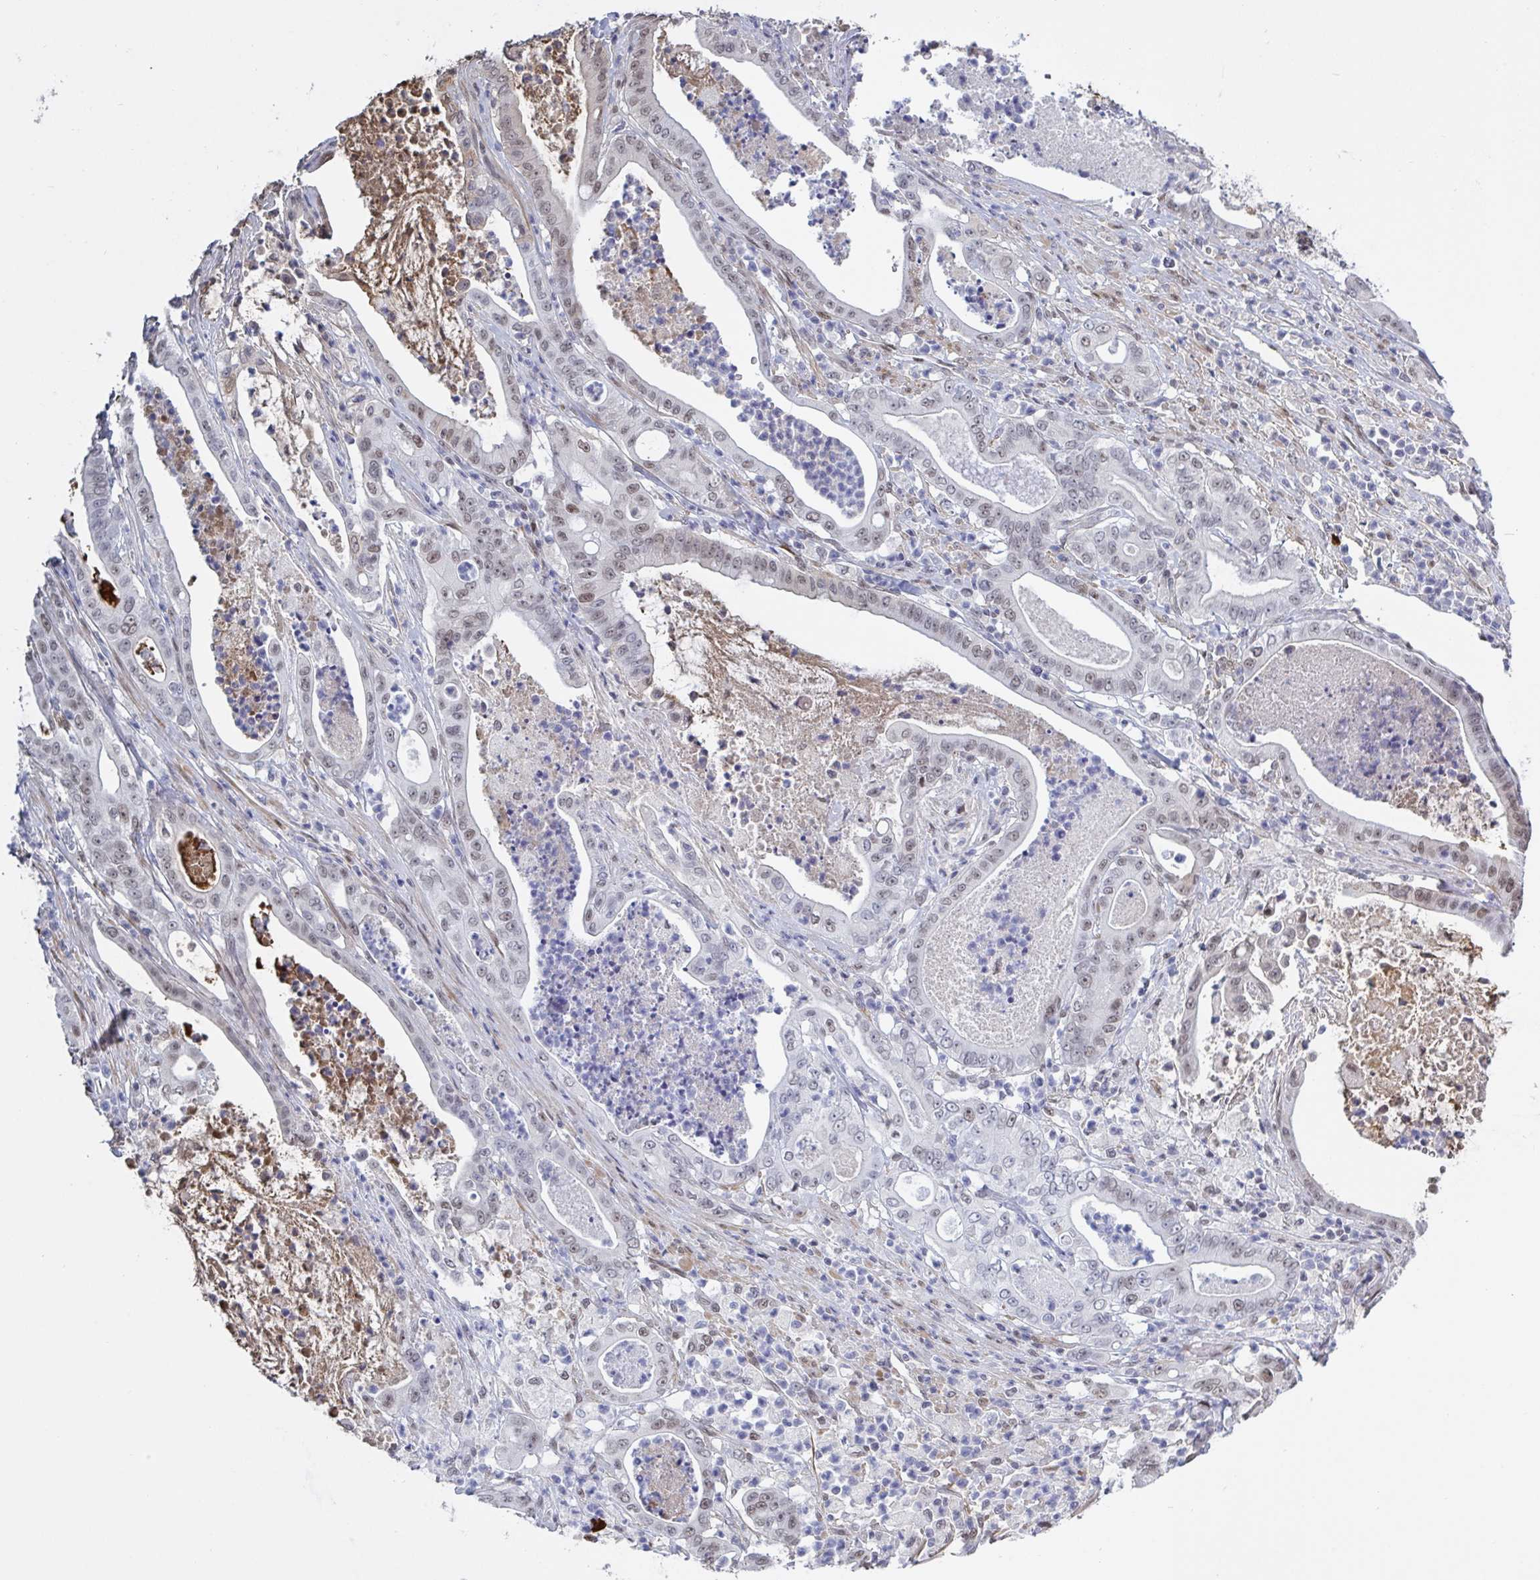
{"staining": {"intensity": "moderate", "quantity": "25%-75%", "location": "cytoplasmic/membranous,nuclear"}, "tissue": "pancreatic cancer", "cell_type": "Tumor cells", "image_type": "cancer", "snomed": [{"axis": "morphology", "description": "Adenocarcinoma, NOS"}, {"axis": "topography", "description": "Pancreas"}], "caption": "High-magnification brightfield microscopy of adenocarcinoma (pancreatic) stained with DAB (3,3'-diaminobenzidine) (brown) and counterstained with hematoxylin (blue). tumor cells exhibit moderate cytoplasmic/membranous and nuclear positivity is appreciated in approximately25%-75% of cells.", "gene": "BCL7B", "patient": {"sex": "male", "age": 71}}